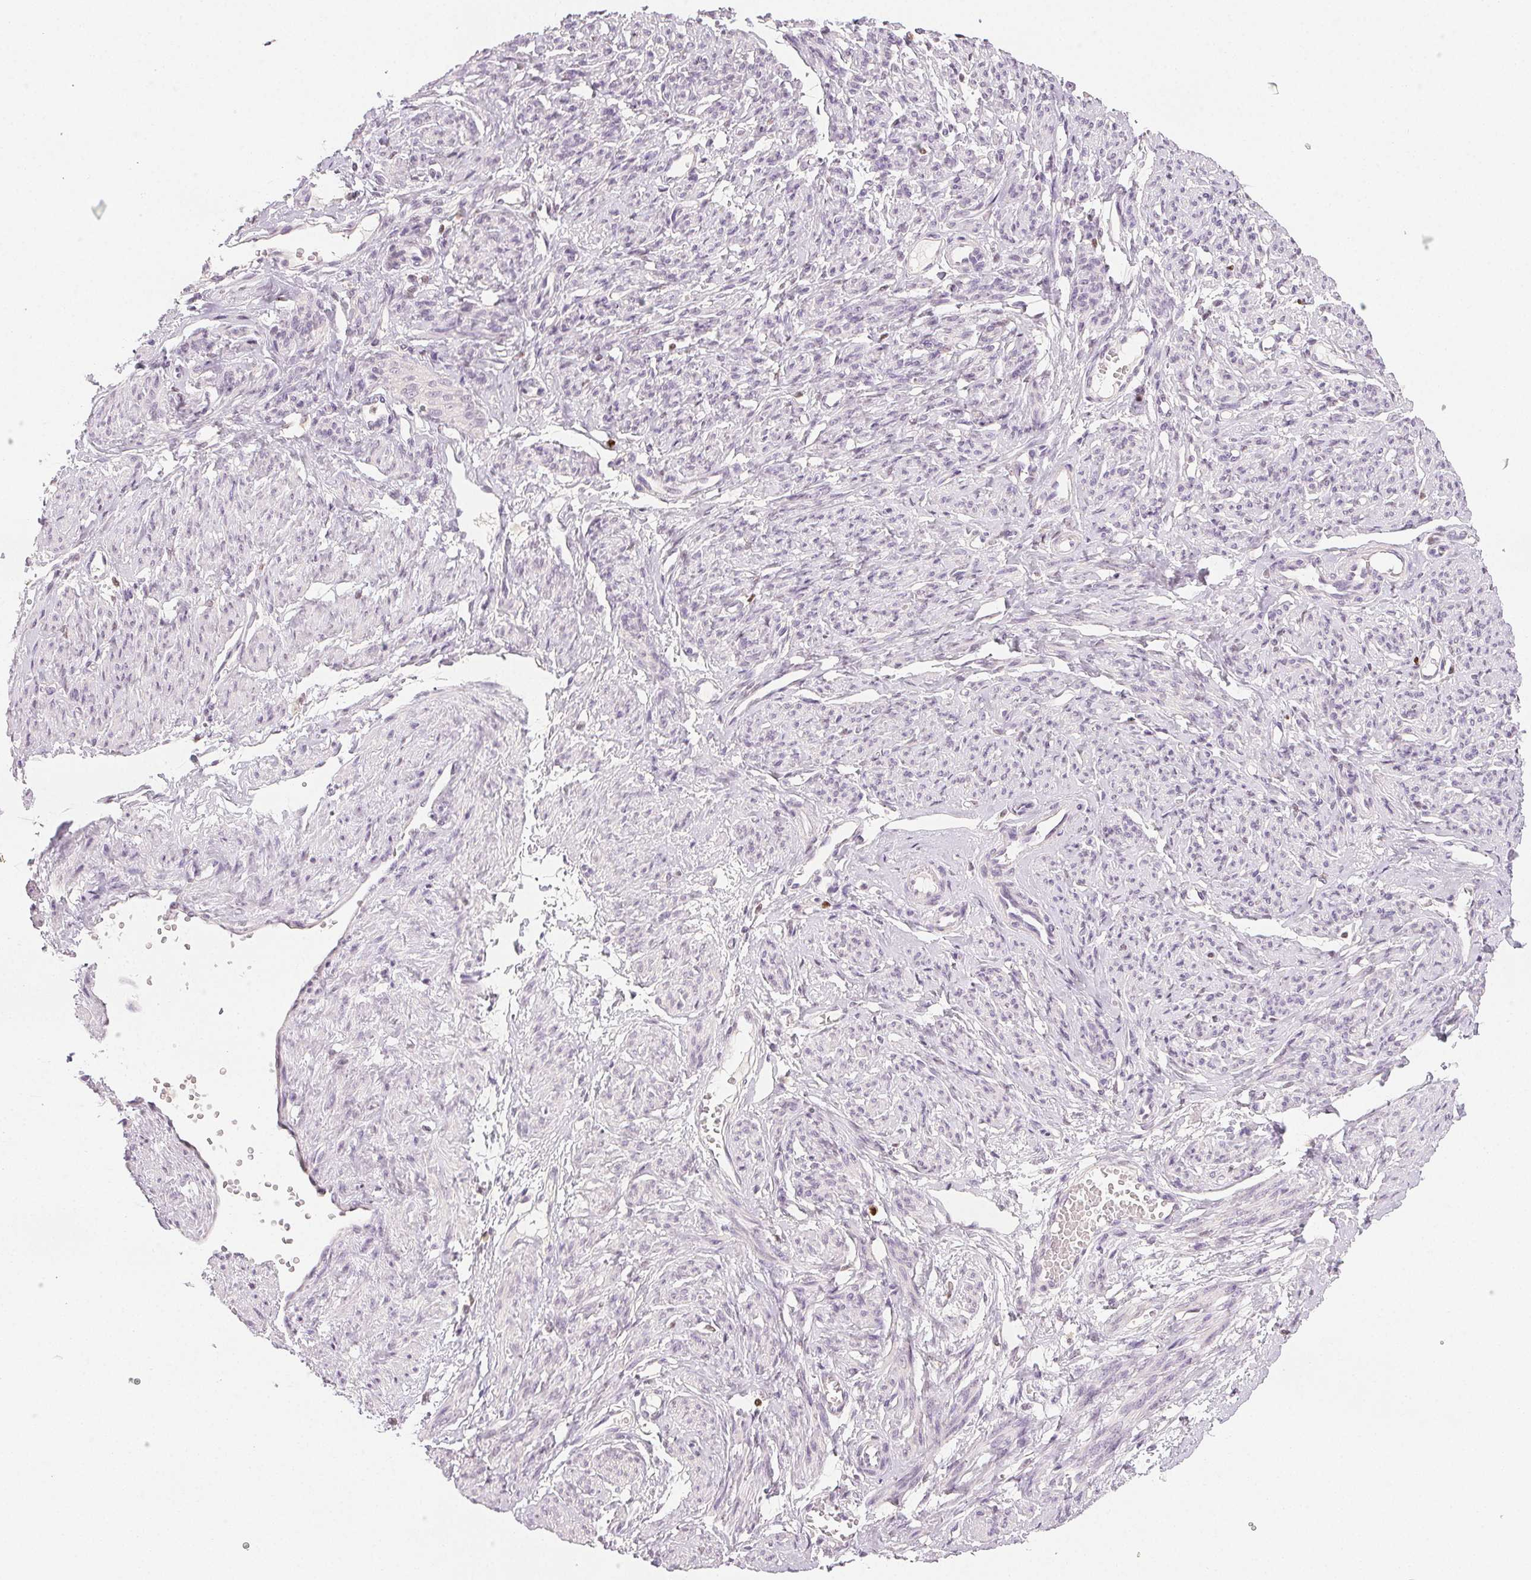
{"staining": {"intensity": "negative", "quantity": "none", "location": "none"}, "tissue": "smooth muscle", "cell_type": "Smooth muscle cells", "image_type": "normal", "snomed": [{"axis": "morphology", "description": "Normal tissue, NOS"}, {"axis": "topography", "description": "Smooth muscle"}], "caption": "Smooth muscle cells show no significant protein expression in unremarkable smooth muscle. (Brightfield microscopy of DAB immunohistochemistry at high magnification).", "gene": "RUNX2", "patient": {"sex": "female", "age": 65}}